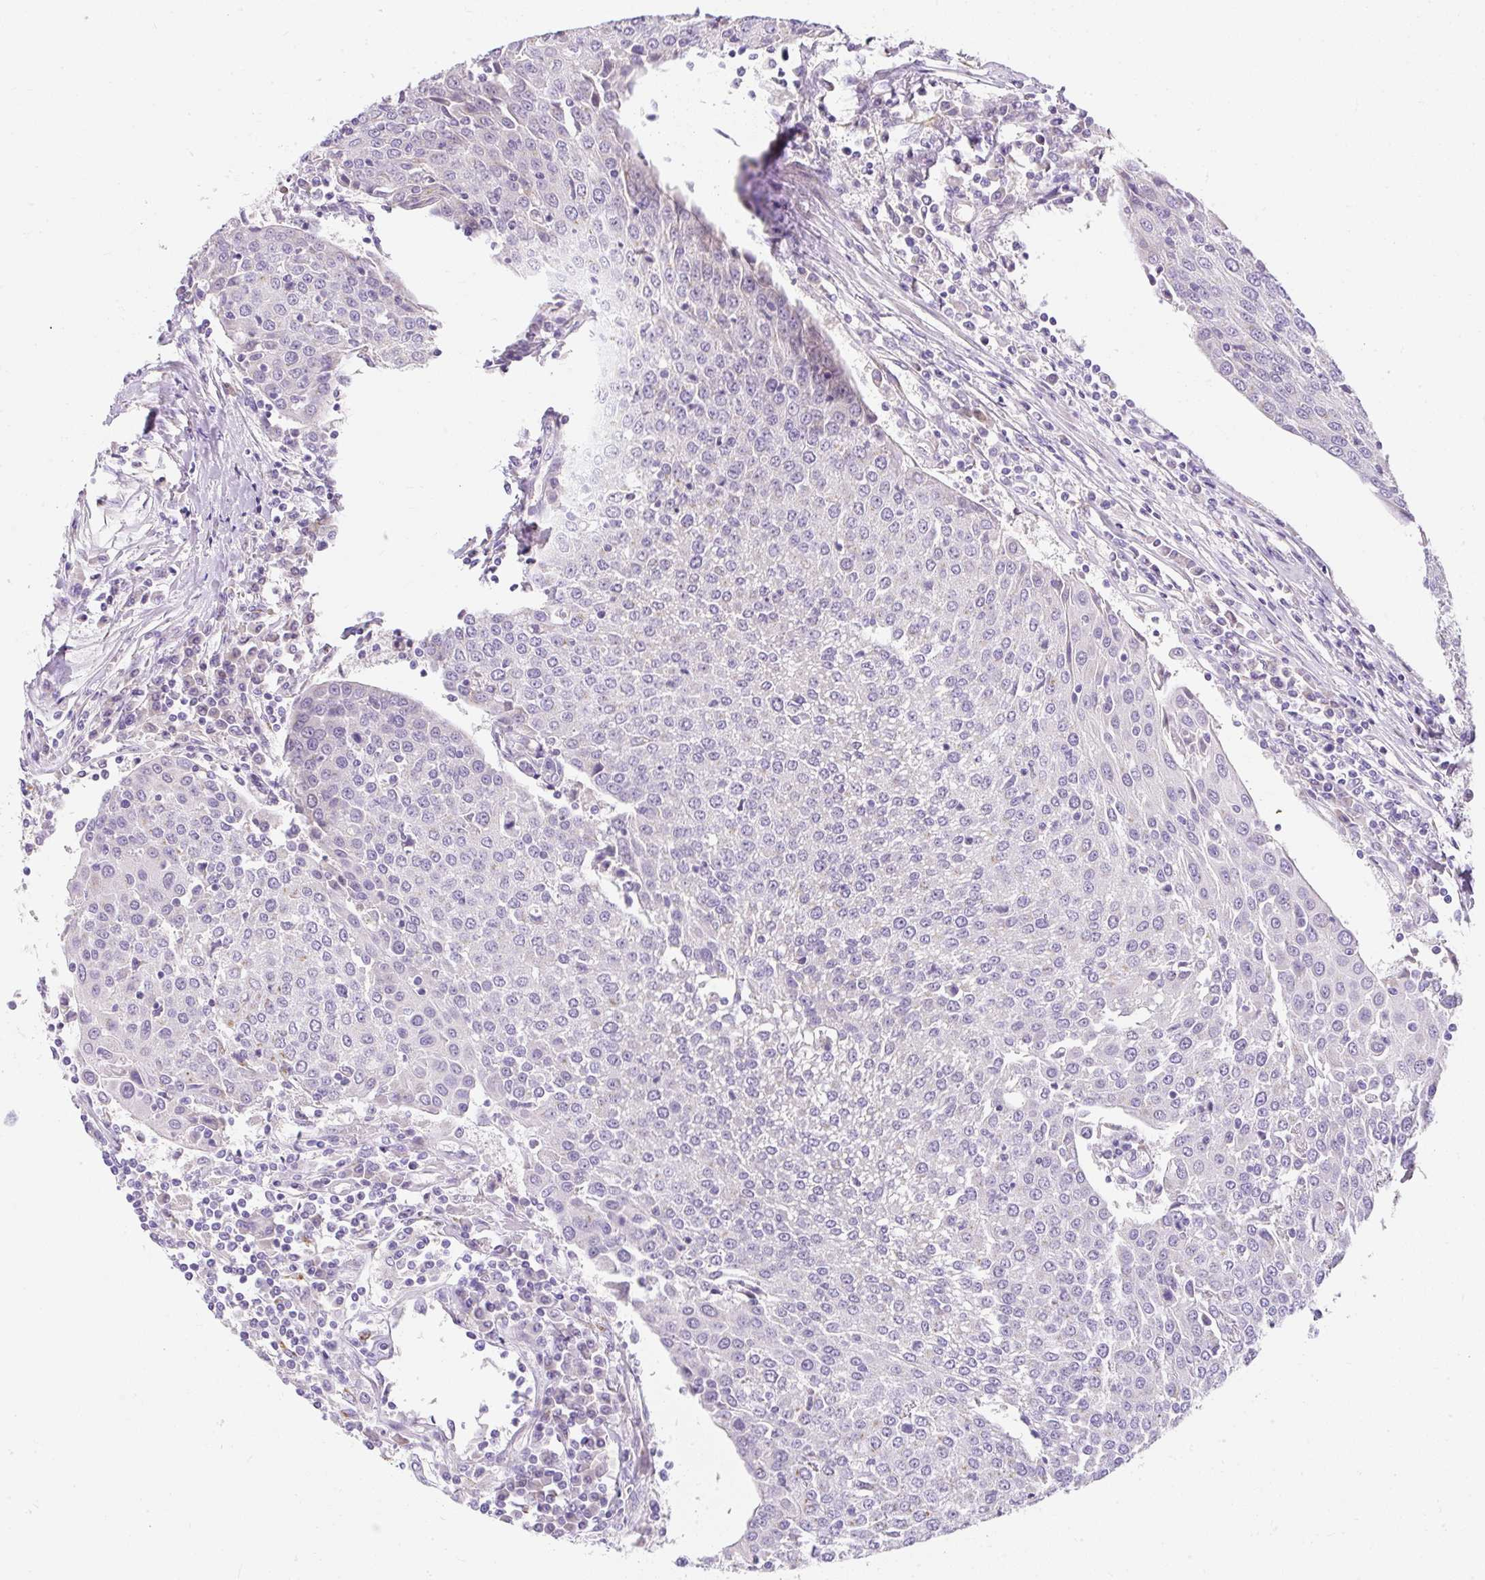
{"staining": {"intensity": "weak", "quantity": "25%-75%", "location": "cytoplasmic/membranous"}, "tissue": "urothelial cancer", "cell_type": "Tumor cells", "image_type": "cancer", "snomed": [{"axis": "morphology", "description": "Urothelial carcinoma, High grade"}, {"axis": "topography", "description": "Urinary bladder"}], "caption": "Protein expression analysis of urothelial cancer reveals weak cytoplasmic/membranous staining in about 25%-75% of tumor cells.", "gene": "DTX4", "patient": {"sex": "female", "age": 85}}